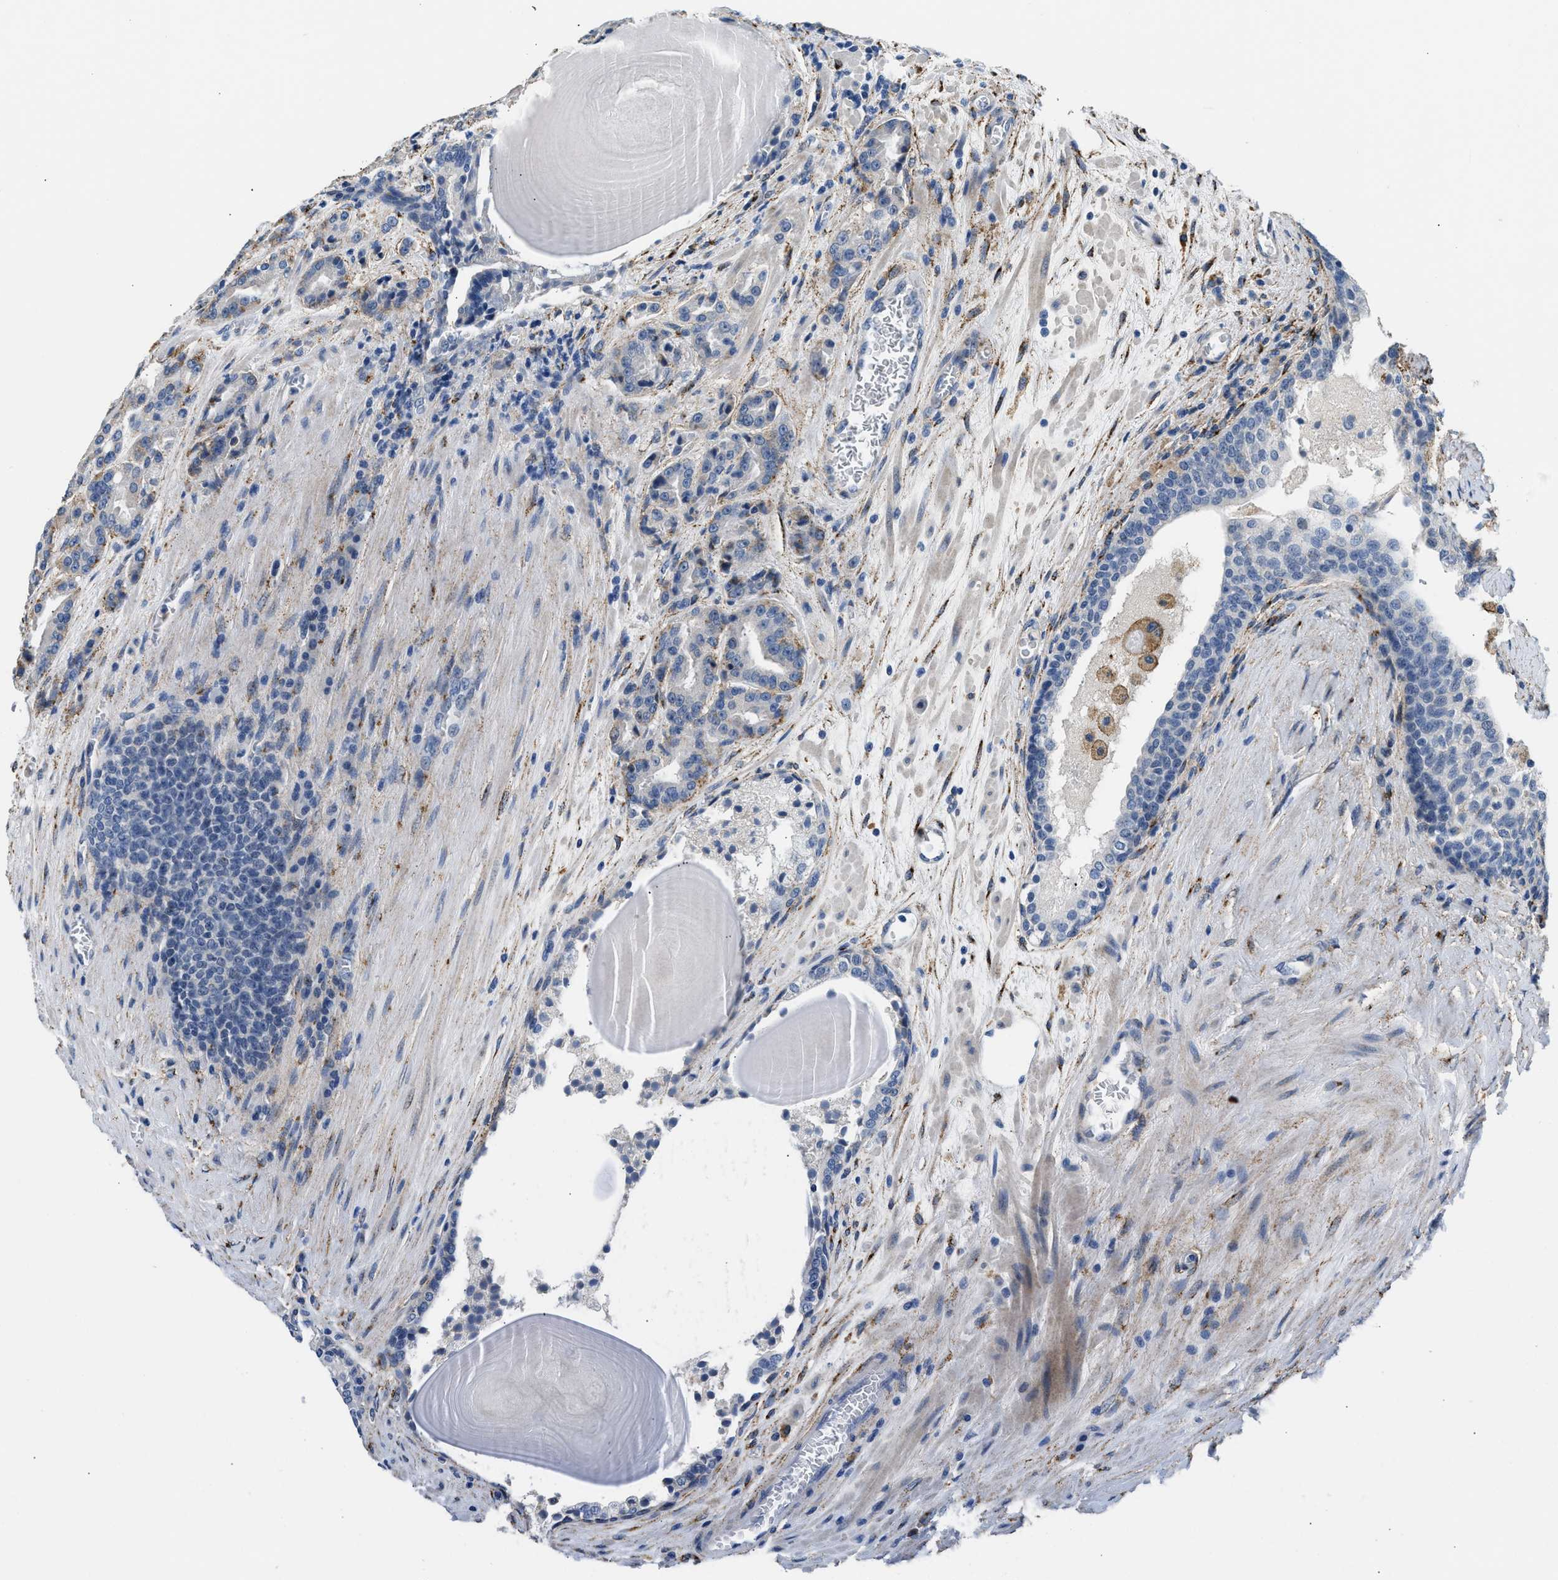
{"staining": {"intensity": "moderate", "quantity": "<25%", "location": "cytoplasmic/membranous"}, "tissue": "prostate cancer", "cell_type": "Tumor cells", "image_type": "cancer", "snomed": [{"axis": "morphology", "description": "Adenocarcinoma, High grade"}, {"axis": "topography", "description": "Prostate"}], "caption": "This is an image of immunohistochemistry (IHC) staining of prostate cancer, which shows moderate positivity in the cytoplasmic/membranous of tumor cells.", "gene": "LRP1", "patient": {"sex": "male", "age": 60}}